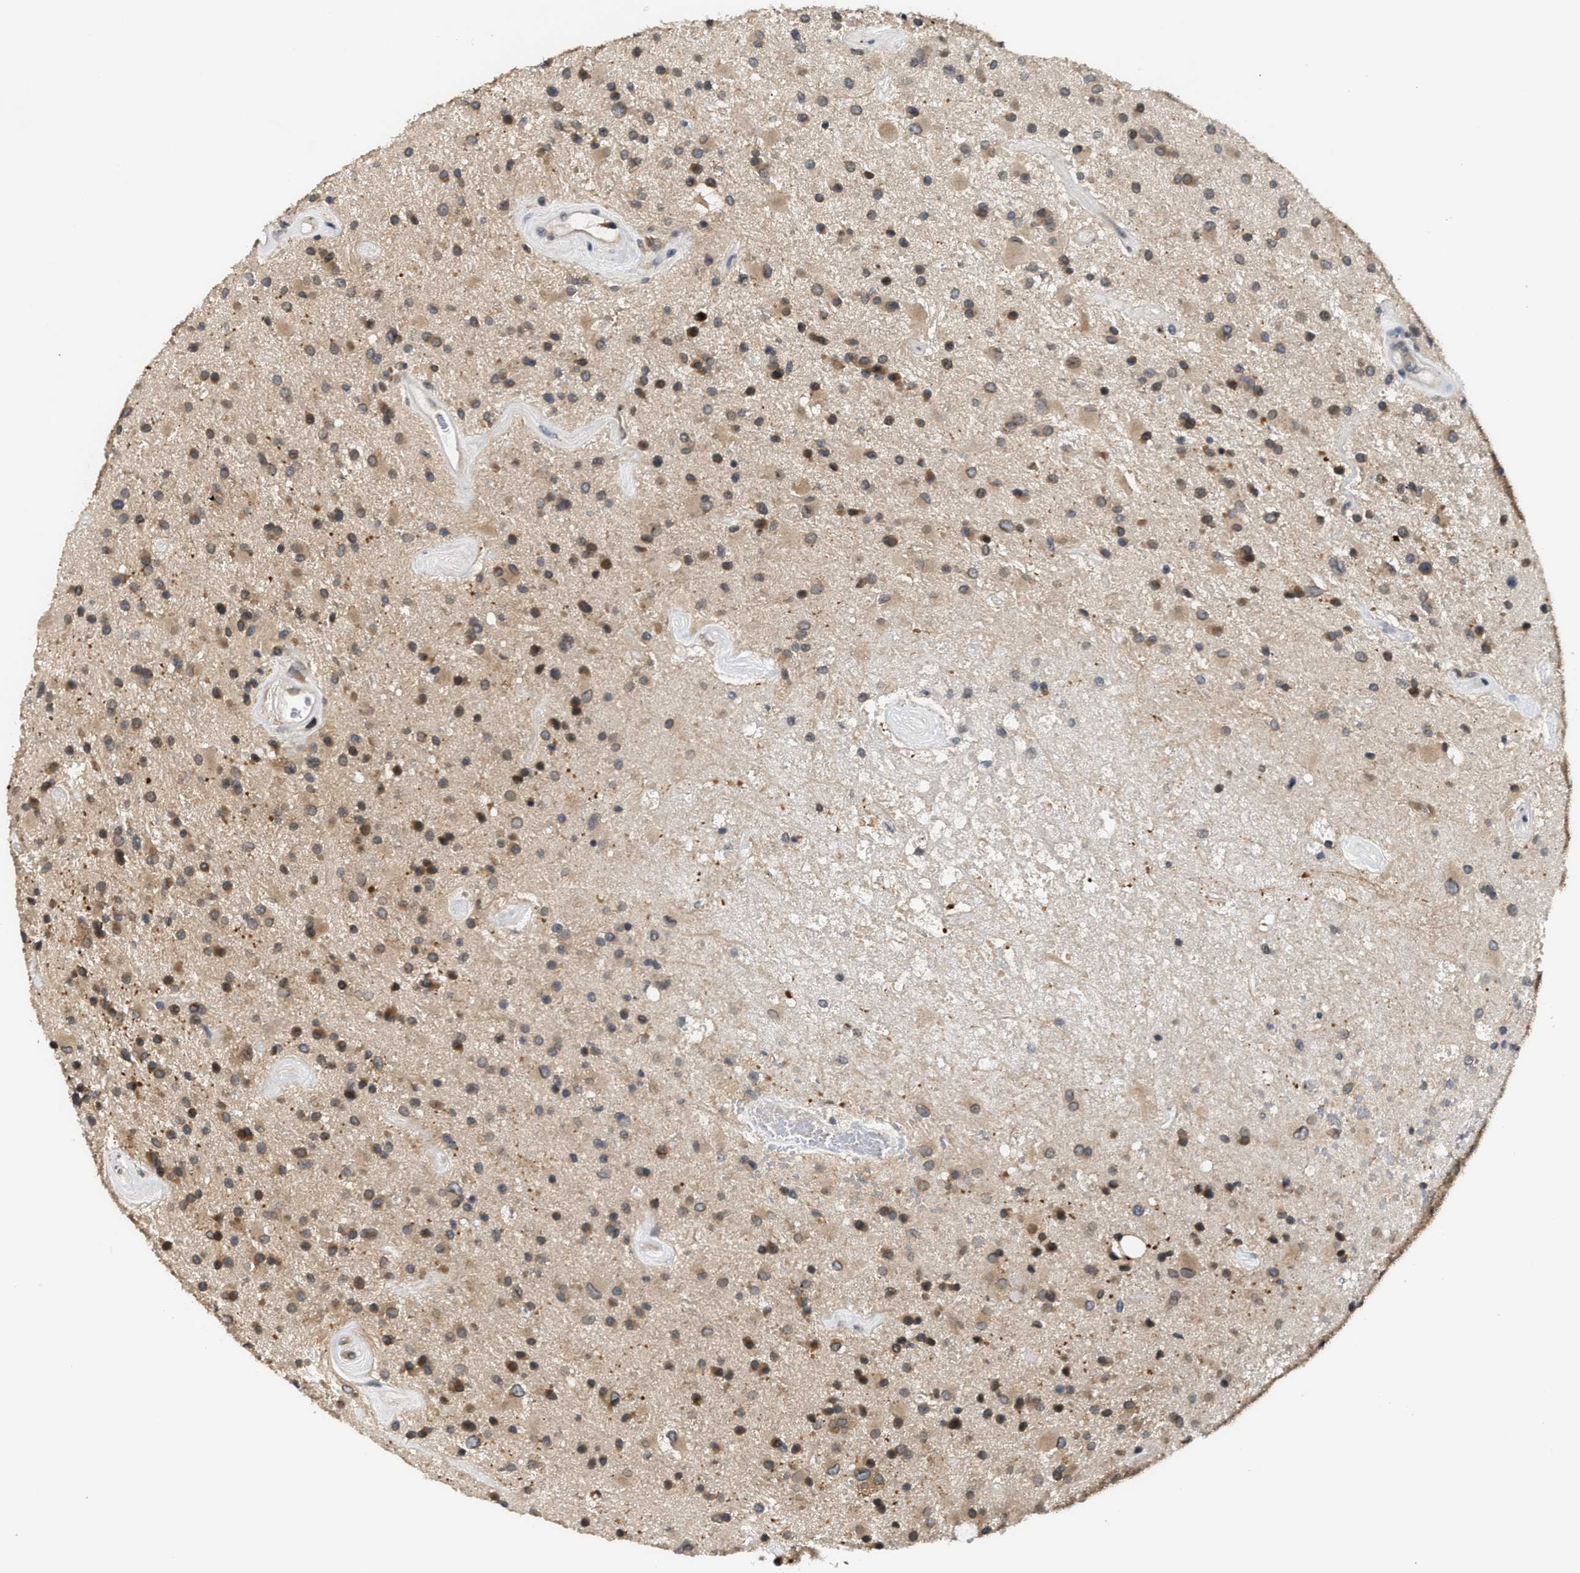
{"staining": {"intensity": "moderate", "quantity": "25%-75%", "location": "cytoplasmic/membranous"}, "tissue": "glioma", "cell_type": "Tumor cells", "image_type": "cancer", "snomed": [{"axis": "morphology", "description": "Glioma, malignant, Low grade"}, {"axis": "topography", "description": "Brain"}], "caption": "The immunohistochemical stain labels moderate cytoplasmic/membranous positivity in tumor cells of malignant glioma (low-grade) tissue. (IHC, brightfield microscopy, high magnification).", "gene": "RAB29", "patient": {"sex": "male", "age": 58}}